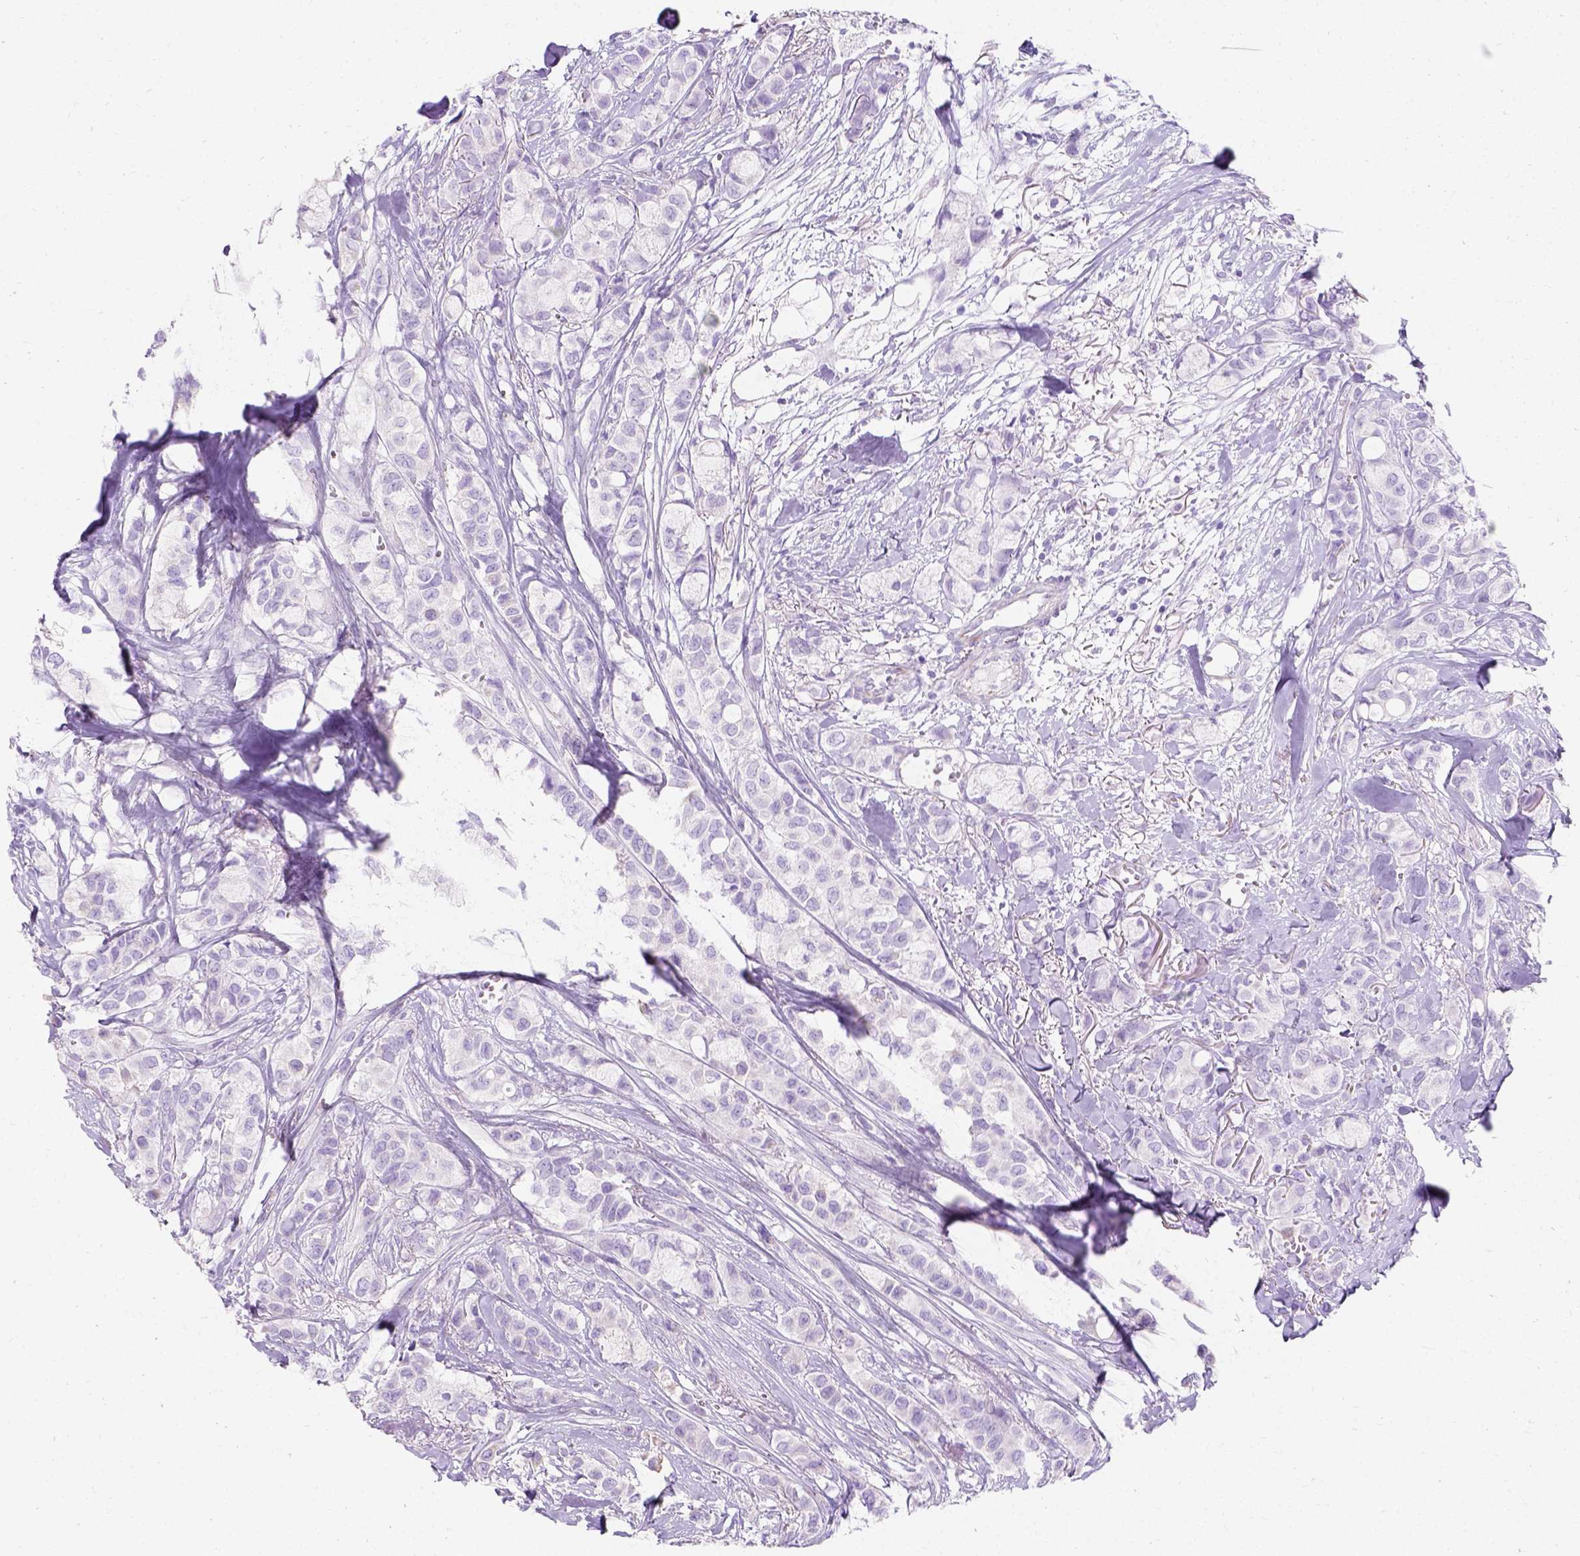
{"staining": {"intensity": "negative", "quantity": "none", "location": "none"}, "tissue": "breast cancer", "cell_type": "Tumor cells", "image_type": "cancer", "snomed": [{"axis": "morphology", "description": "Duct carcinoma"}, {"axis": "topography", "description": "Breast"}], "caption": "IHC image of neoplastic tissue: breast invasive ductal carcinoma stained with DAB exhibits no significant protein staining in tumor cells.", "gene": "MYH15", "patient": {"sex": "female", "age": 85}}